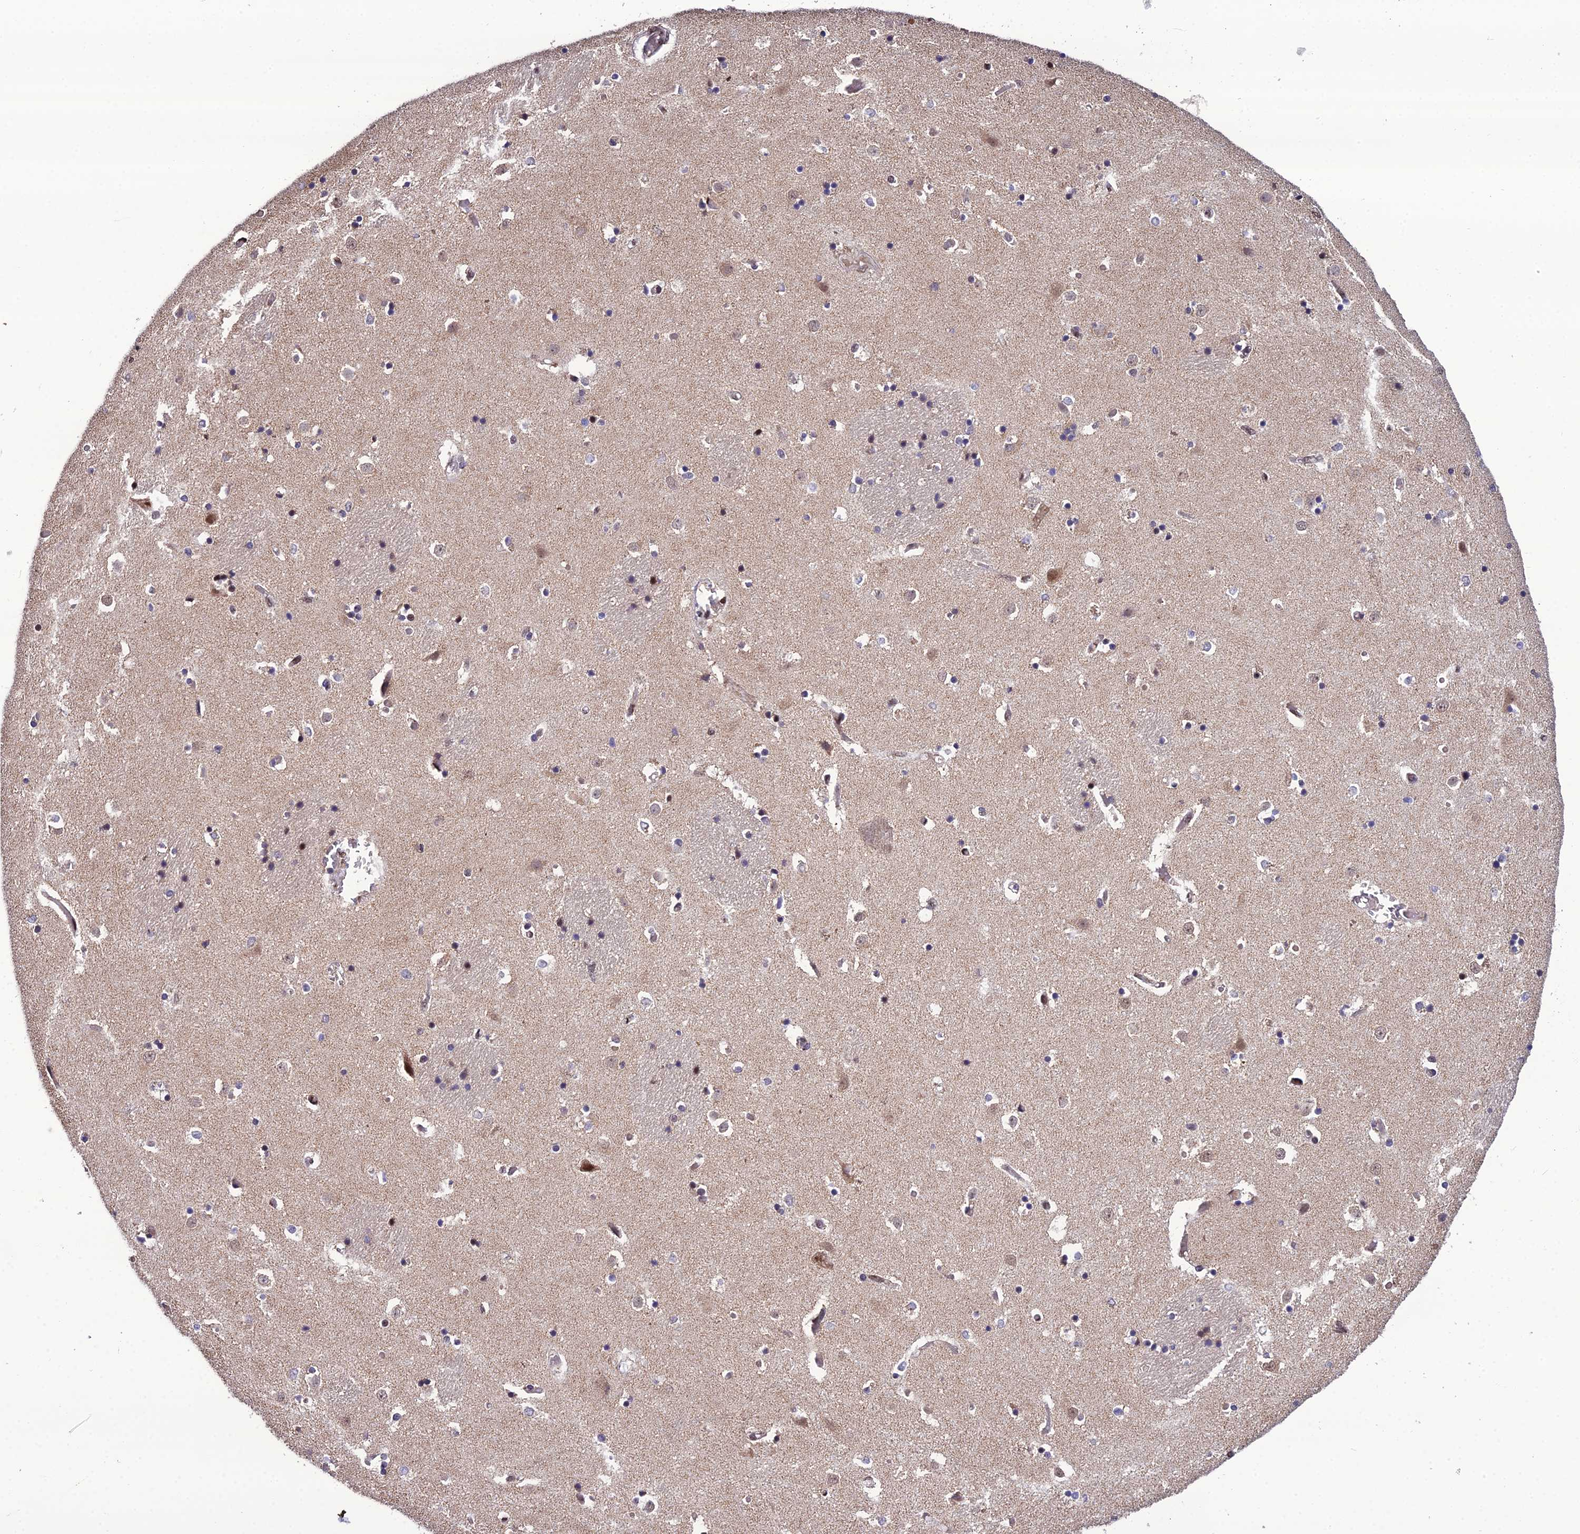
{"staining": {"intensity": "moderate", "quantity": "<25%", "location": "cytoplasmic/membranous,nuclear"}, "tissue": "caudate", "cell_type": "Glial cells", "image_type": "normal", "snomed": [{"axis": "morphology", "description": "Normal tissue, NOS"}, {"axis": "topography", "description": "Lateral ventricle wall"}], "caption": "Protein analysis of unremarkable caudate reveals moderate cytoplasmic/membranous,nuclear expression in approximately <25% of glial cells. The protein of interest is shown in brown color, while the nuclei are stained blue.", "gene": "ARL2", "patient": {"sex": "female", "age": 52}}